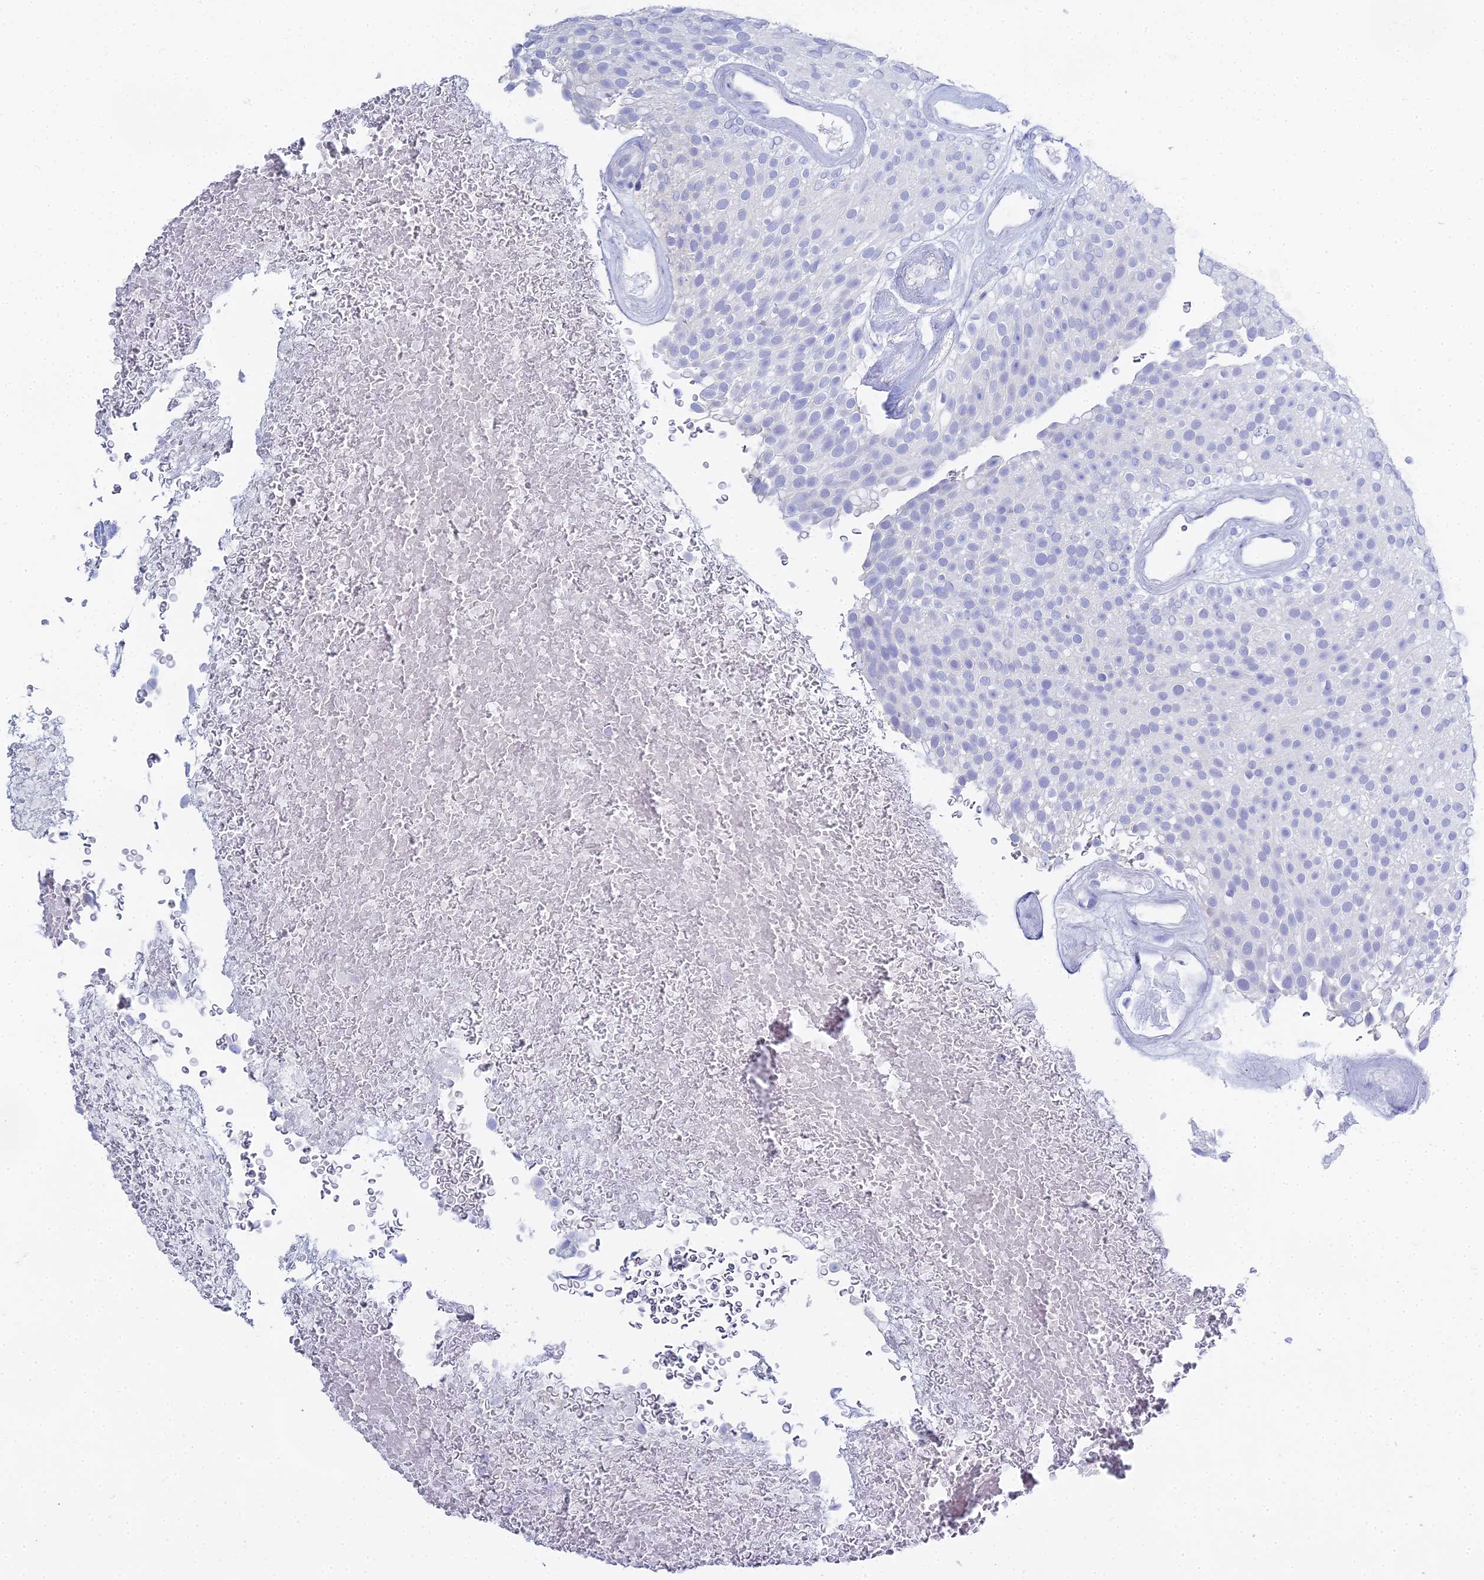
{"staining": {"intensity": "negative", "quantity": "none", "location": "none"}, "tissue": "urothelial cancer", "cell_type": "Tumor cells", "image_type": "cancer", "snomed": [{"axis": "morphology", "description": "Urothelial carcinoma, Low grade"}, {"axis": "topography", "description": "Urinary bladder"}], "caption": "Tumor cells are negative for brown protein staining in urothelial carcinoma (low-grade).", "gene": "ALPP", "patient": {"sex": "male", "age": 78}}